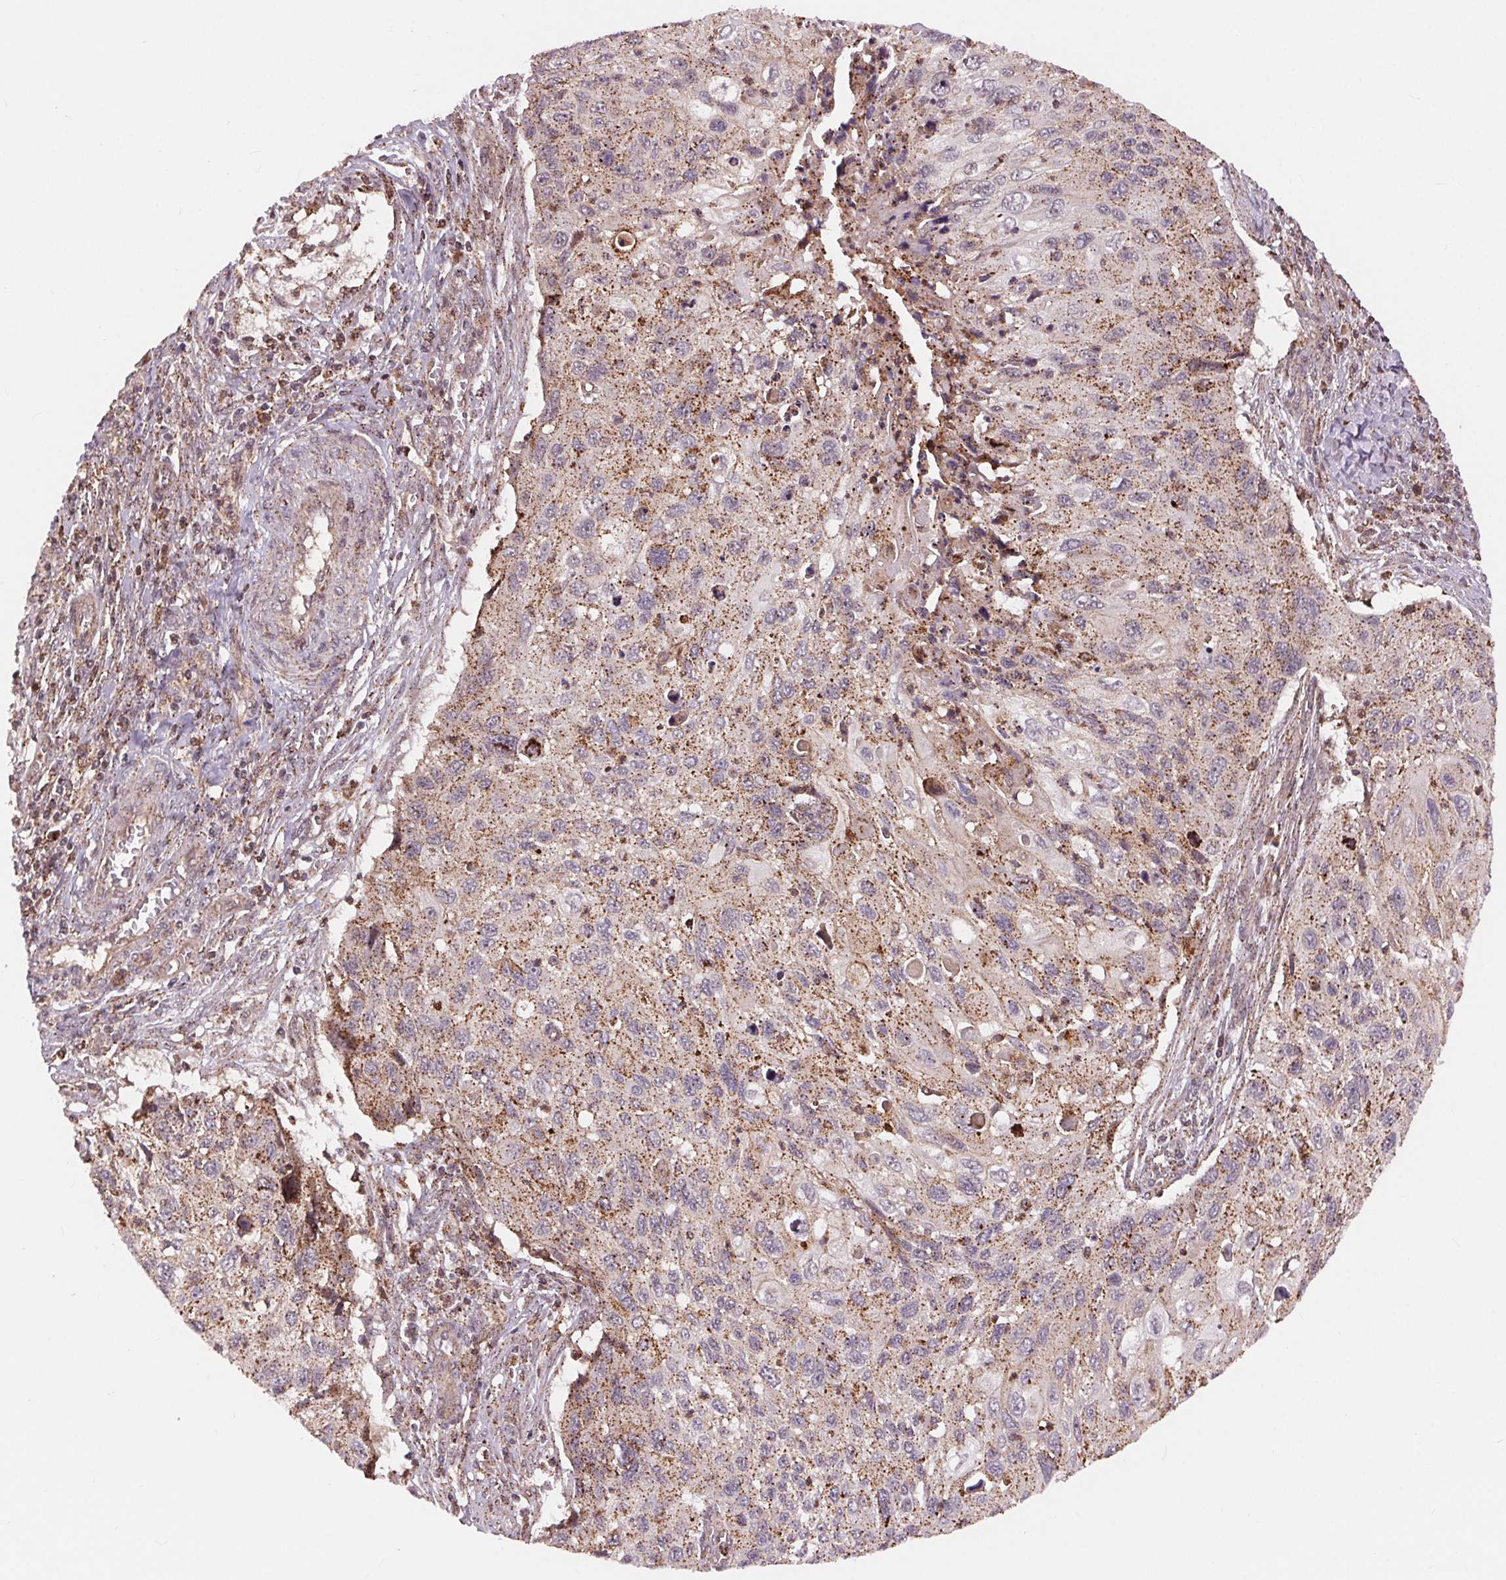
{"staining": {"intensity": "moderate", "quantity": ">75%", "location": "cytoplasmic/membranous"}, "tissue": "cervical cancer", "cell_type": "Tumor cells", "image_type": "cancer", "snomed": [{"axis": "morphology", "description": "Squamous cell carcinoma, NOS"}, {"axis": "topography", "description": "Cervix"}], "caption": "Immunohistochemistry (IHC) image of neoplastic tissue: squamous cell carcinoma (cervical) stained using immunohistochemistry reveals medium levels of moderate protein expression localized specifically in the cytoplasmic/membranous of tumor cells, appearing as a cytoplasmic/membranous brown color.", "gene": "CHMP4B", "patient": {"sex": "female", "age": 70}}